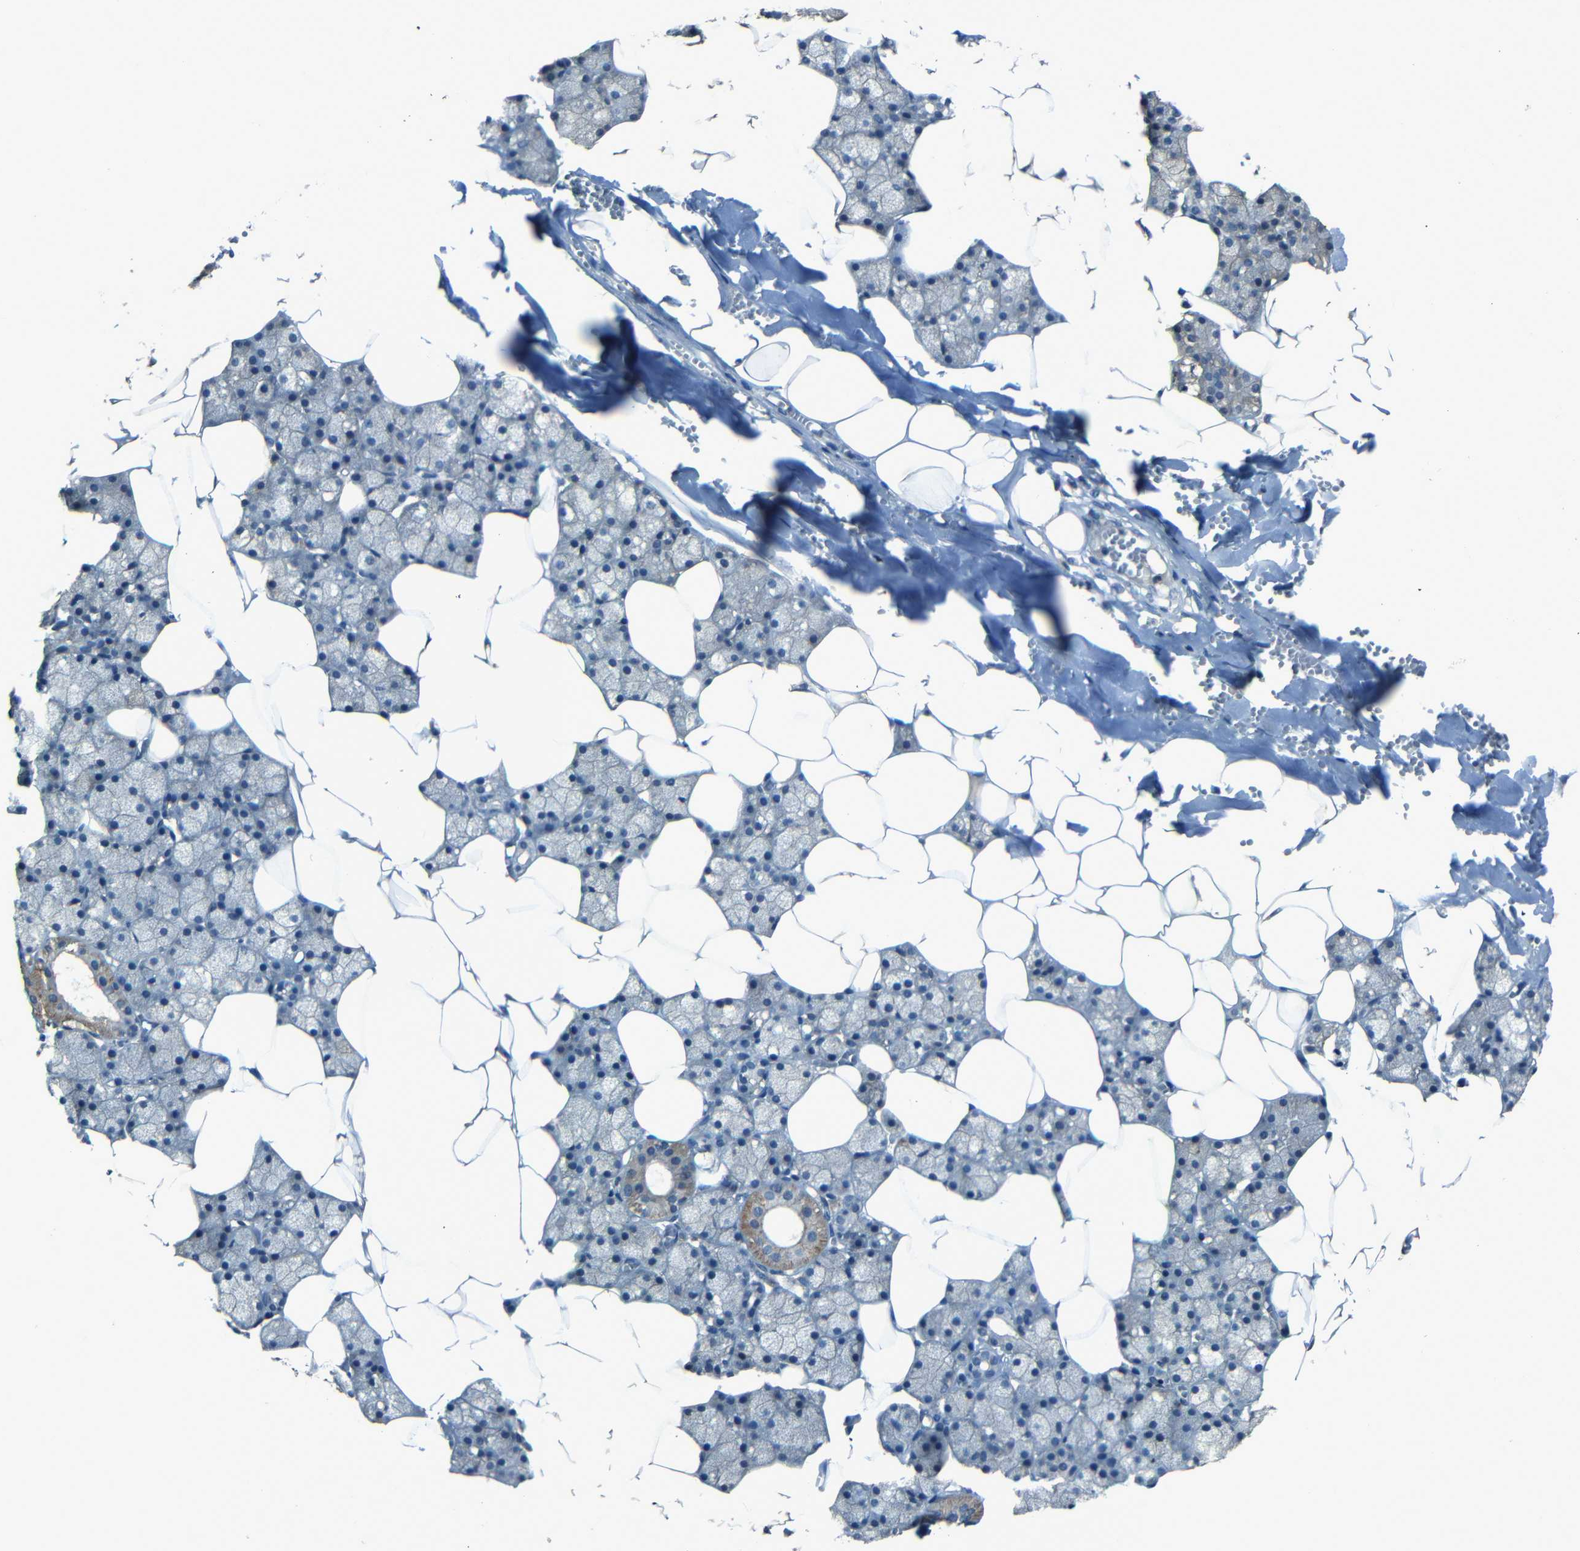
{"staining": {"intensity": "moderate", "quantity": "<25%", "location": "cytoplasmic/membranous"}, "tissue": "salivary gland", "cell_type": "Glandular cells", "image_type": "normal", "snomed": [{"axis": "morphology", "description": "Normal tissue, NOS"}, {"axis": "topography", "description": "Salivary gland"}], "caption": "Immunohistochemistry photomicrograph of normal salivary gland stained for a protein (brown), which exhibits low levels of moderate cytoplasmic/membranous staining in about <25% of glandular cells.", "gene": "SLA", "patient": {"sex": "male", "age": 62}}